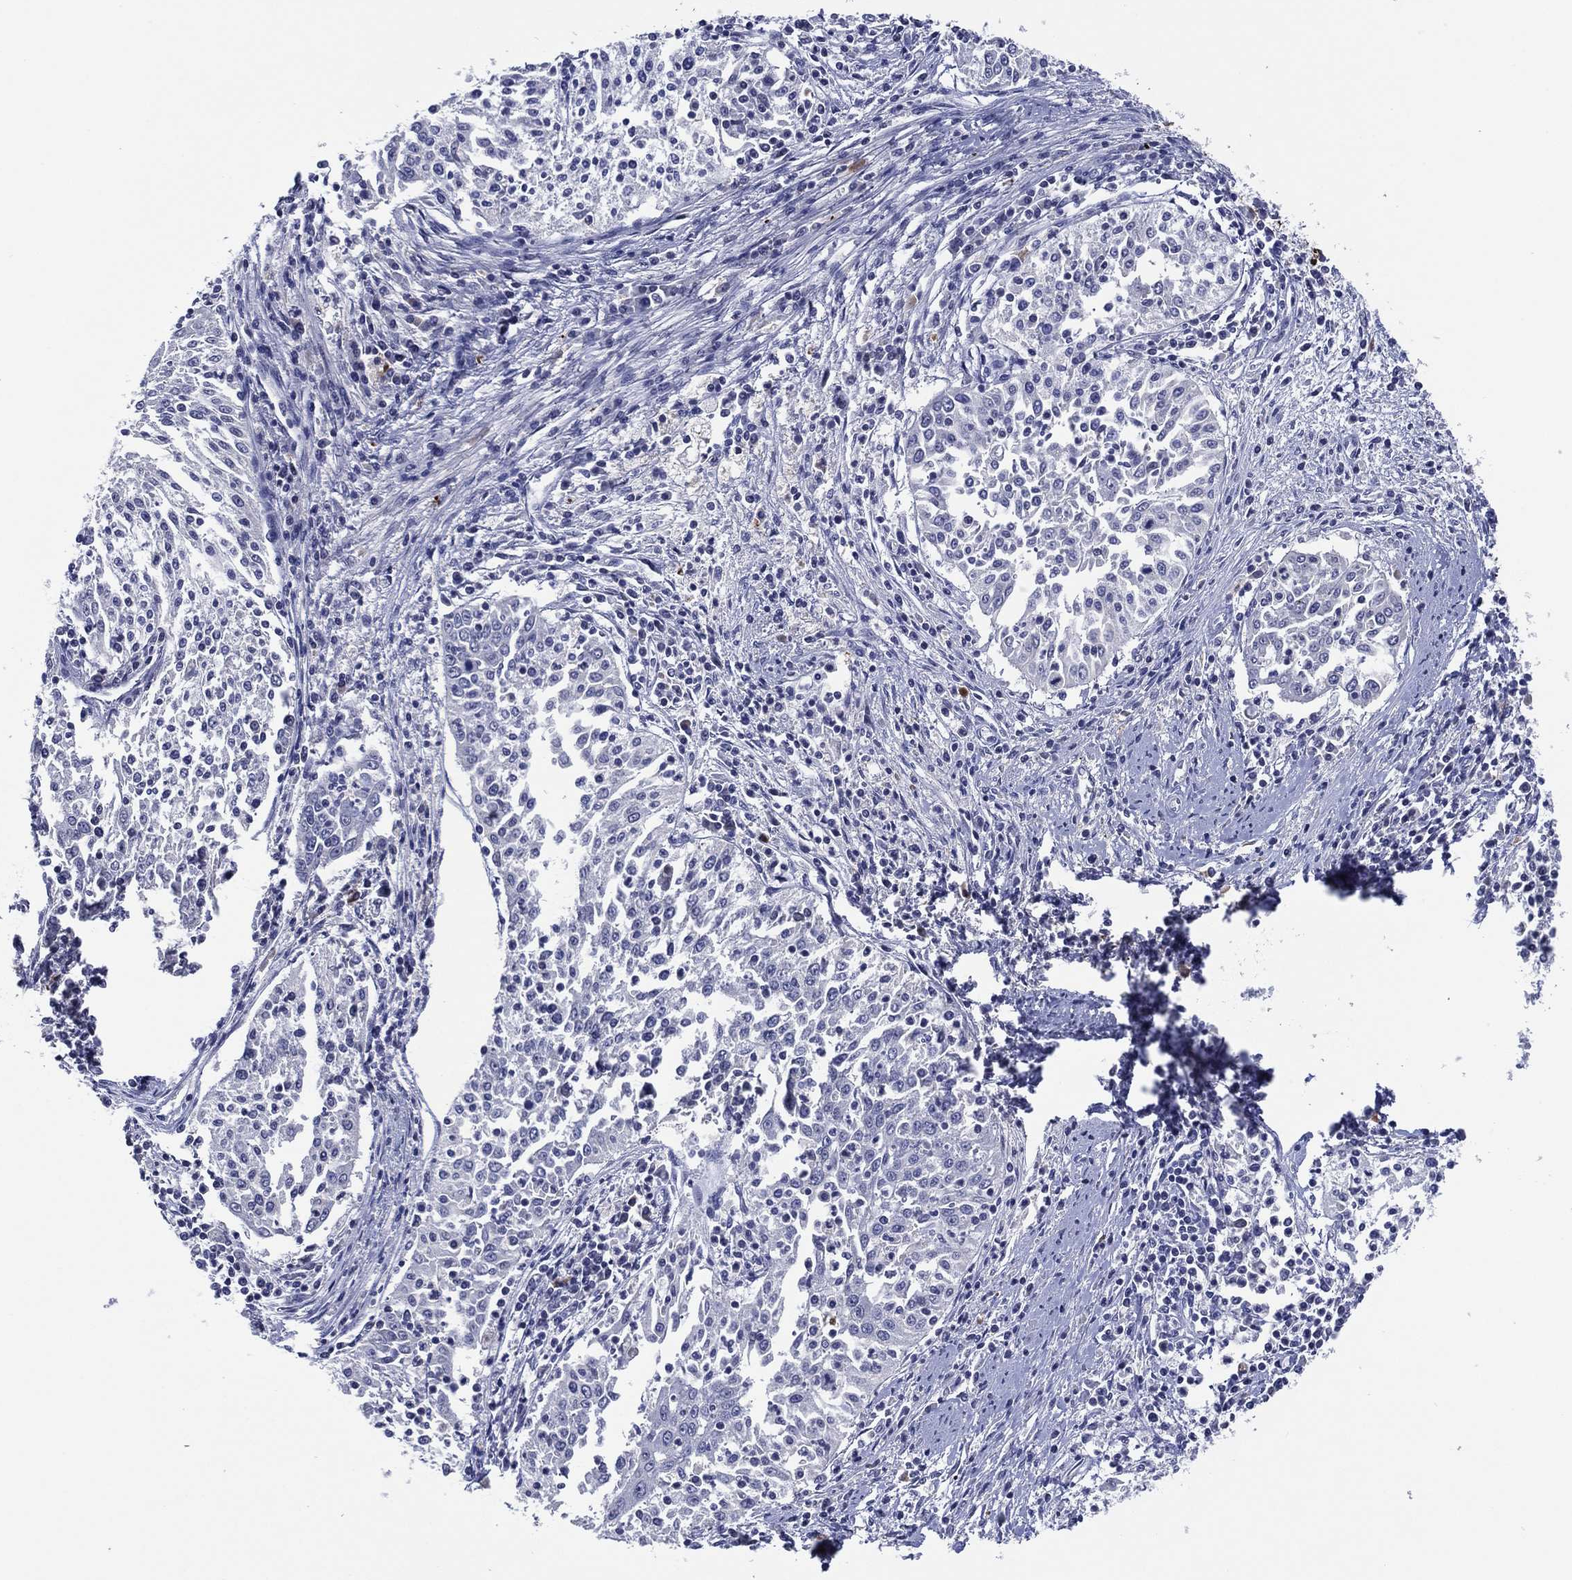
{"staining": {"intensity": "negative", "quantity": "none", "location": "none"}, "tissue": "cervical cancer", "cell_type": "Tumor cells", "image_type": "cancer", "snomed": [{"axis": "morphology", "description": "Squamous cell carcinoma, NOS"}, {"axis": "topography", "description": "Cervix"}], "caption": "Immunohistochemistry of cervical squamous cell carcinoma reveals no positivity in tumor cells.", "gene": "TRIM31", "patient": {"sex": "female", "age": 41}}